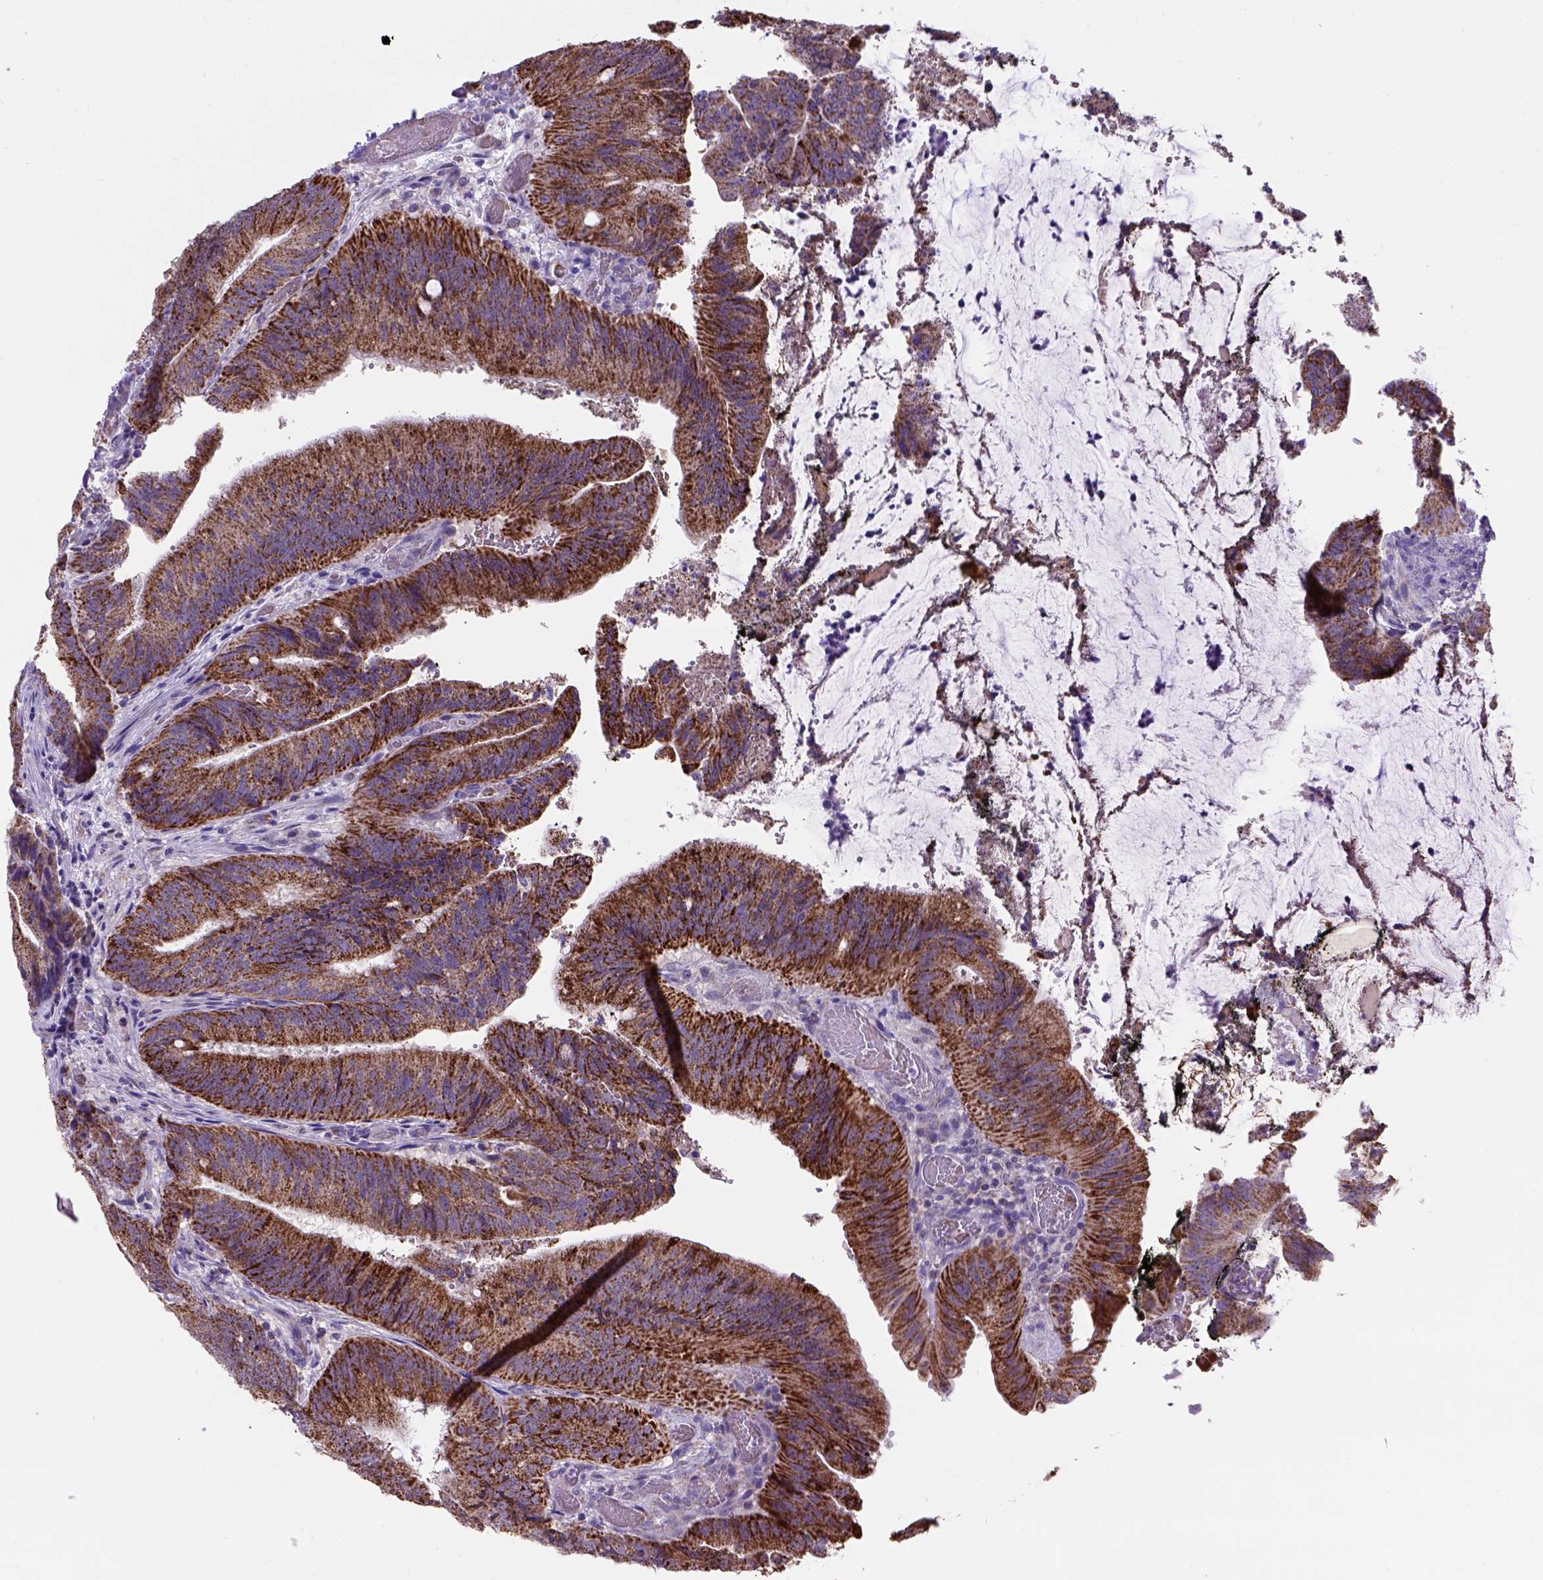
{"staining": {"intensity": "strong", "quantity": ">75%", "location": "cytoplasmic/membranous"}, "tissue": "colorectal cancer", "cell_type": "Tumor cells", "image_type": "cancer", "snomed": [{"axis": "morphology", "description": "Adenocarcinoma, NOS"}, {"axis": "topography", "description": "Colon"}], "caption": "Strong cytoplasmic/membranous expression for a protein is appreciated in about >75% of tumor cells of adenocarcinoma (colorectal) using IHC.", "gene": "L2HGDH", "patient": {"sex": "female", "age": 43}}